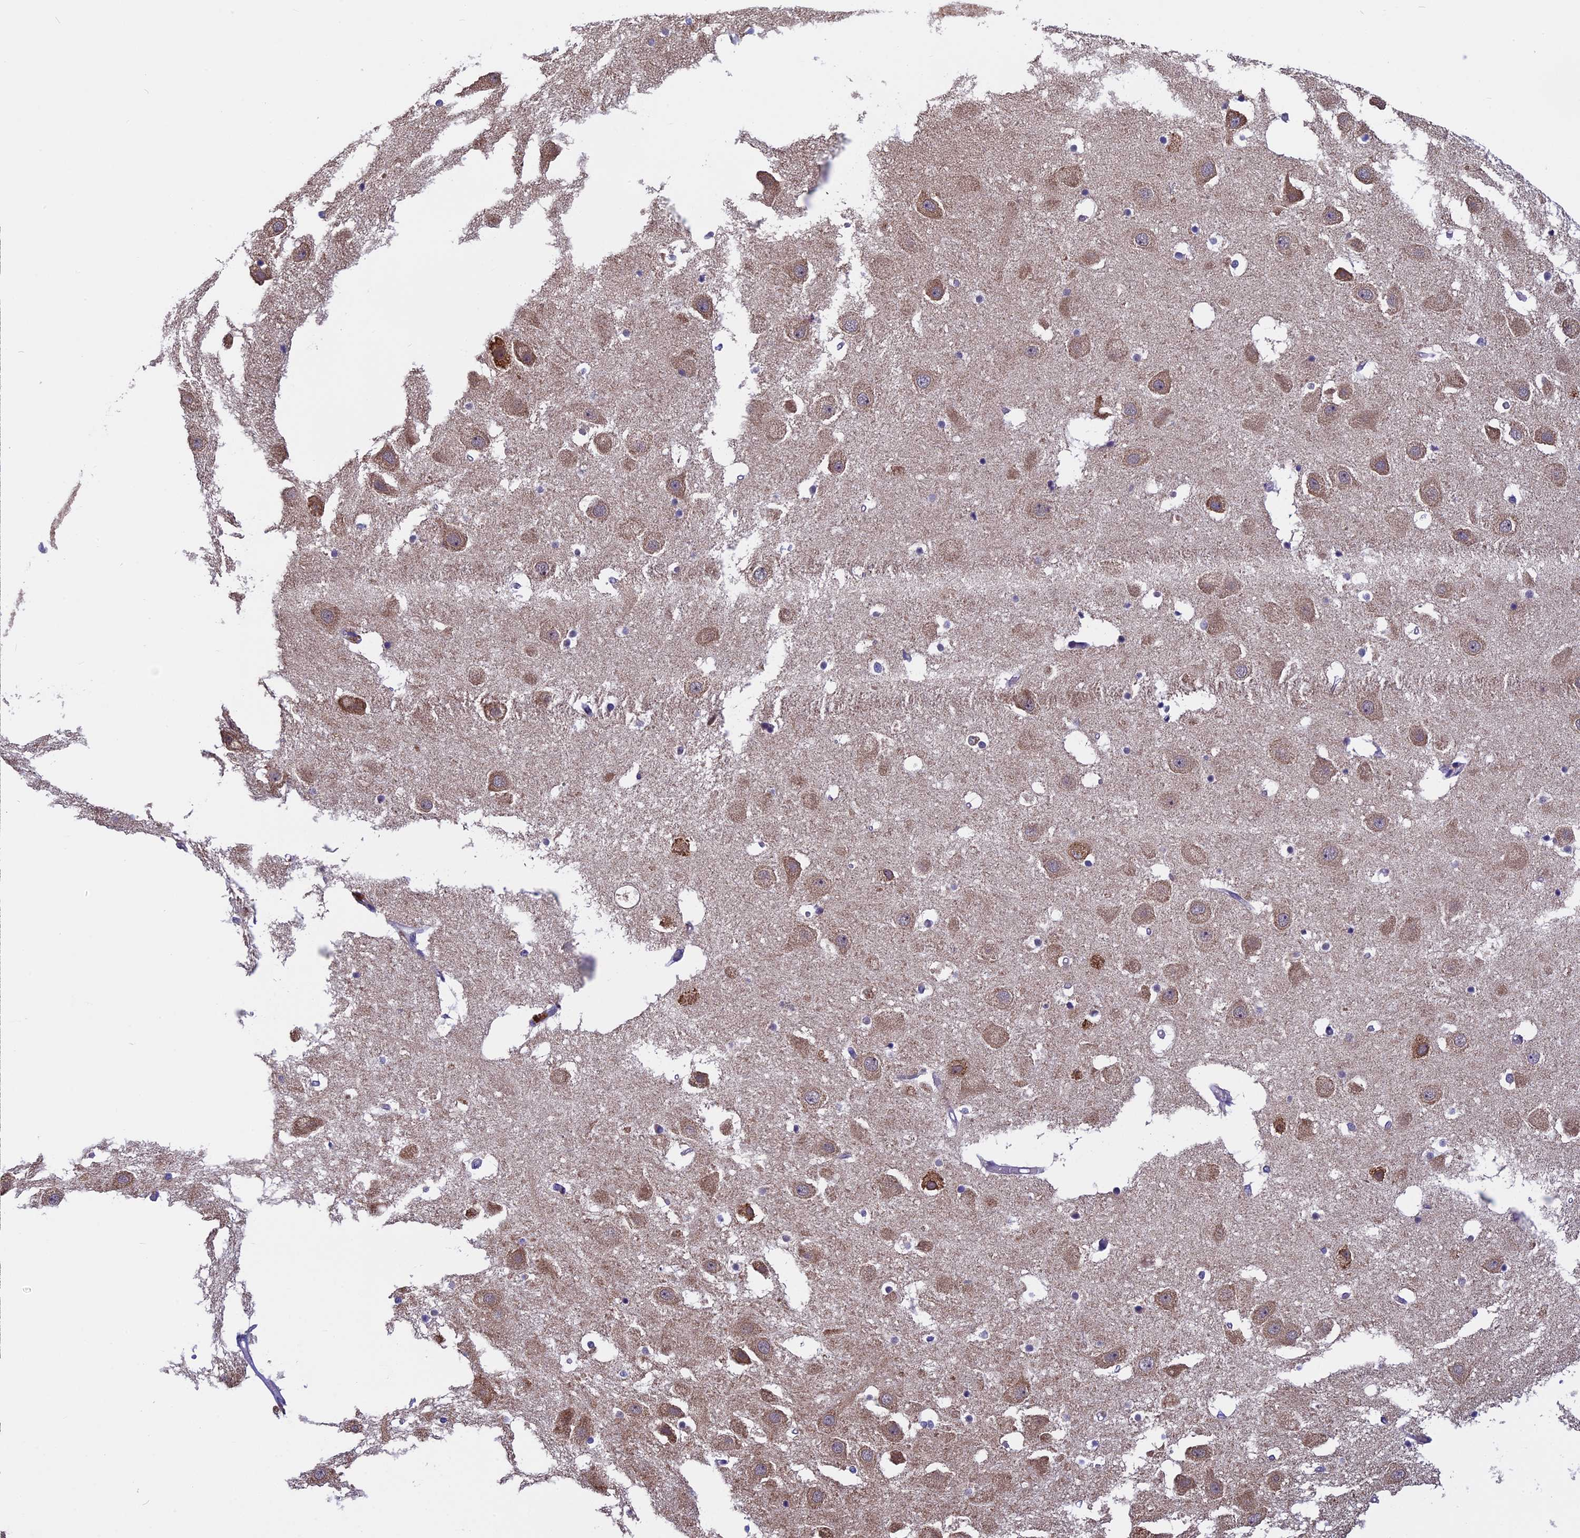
{"staining": {"intensity": "weak", "quantity": "<25%", "location": "cytoplasmic/membranous"}, "tissue": "hippocampus", "cell_type": "Glial cells", "image_type": "normal", "snomed": [{"axis": "morphology", "description": "Normal tissue, NOS"}, {"axis": "topography", "description": "Hippocampus"}], "caption": "Image shows no protein staining in glial cells of unremarkable hippocampus.", "gene": "ZNF317", "patient": {"sex": "female", "age": 52}}